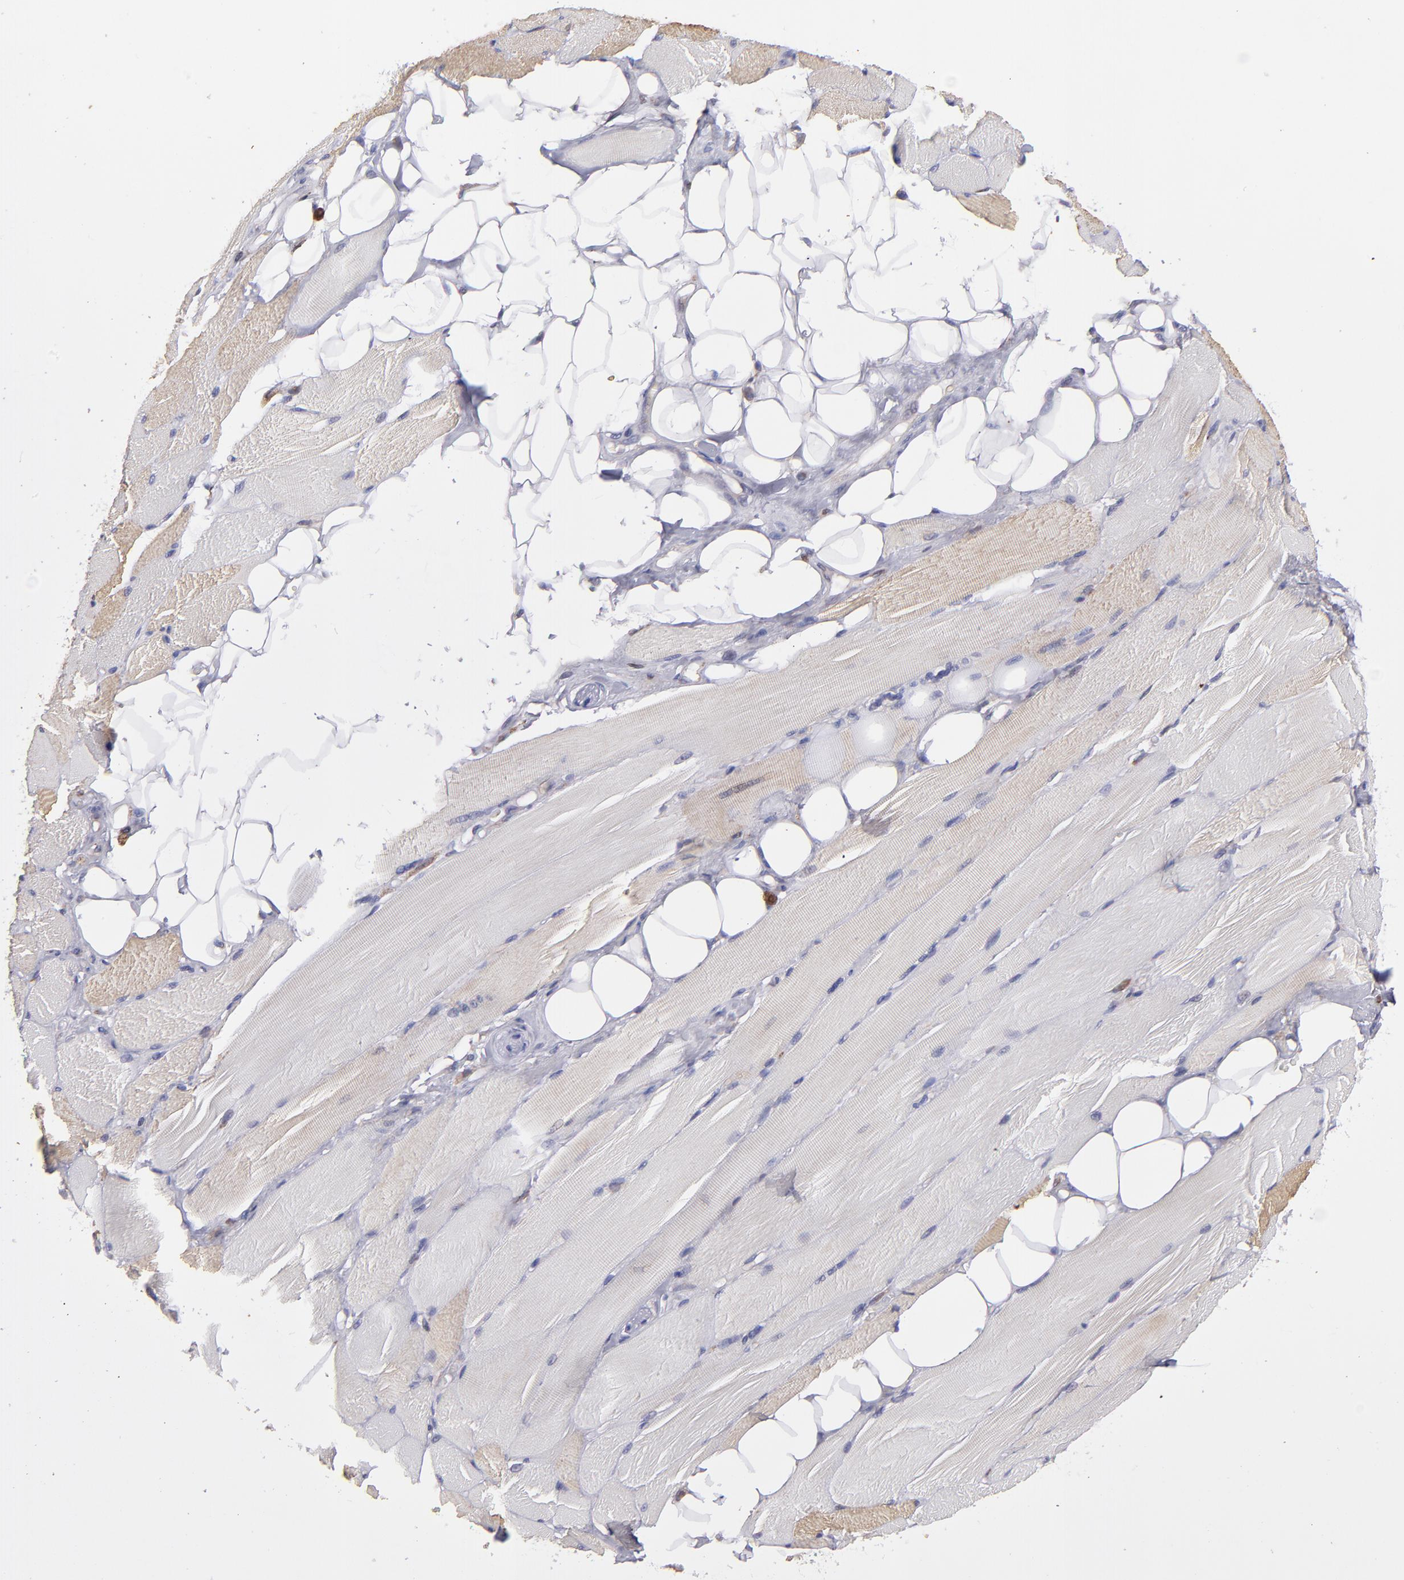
{"staining": {"intensity": "weak", "quantity": "25%-75%", "location": "cytoplasmic/membranous"}, "tissue": "skeletal muscle", "cell_type": "Myocytes", "image_type": "normal", "snomed": [{"axis": "morphology", "description": "Normal tissue, NOS"}, {"axis": "topography", "description": "Skeletal muscle"}, {"axis": "topography", "description": "Peripheral nerve tissue"}], "caption": "Brown immunohistochemical staining in unremarkable skeletal muscle demonstrates weak cytoplasmic/membranous positivity in about 25%-75% of myocytes. Immunohistochemistry (ihc) stains the protein in brown and the nuclei are stained blue.", "gene": "PTGS1", "patient": {"sex": "female", "age": 84}}